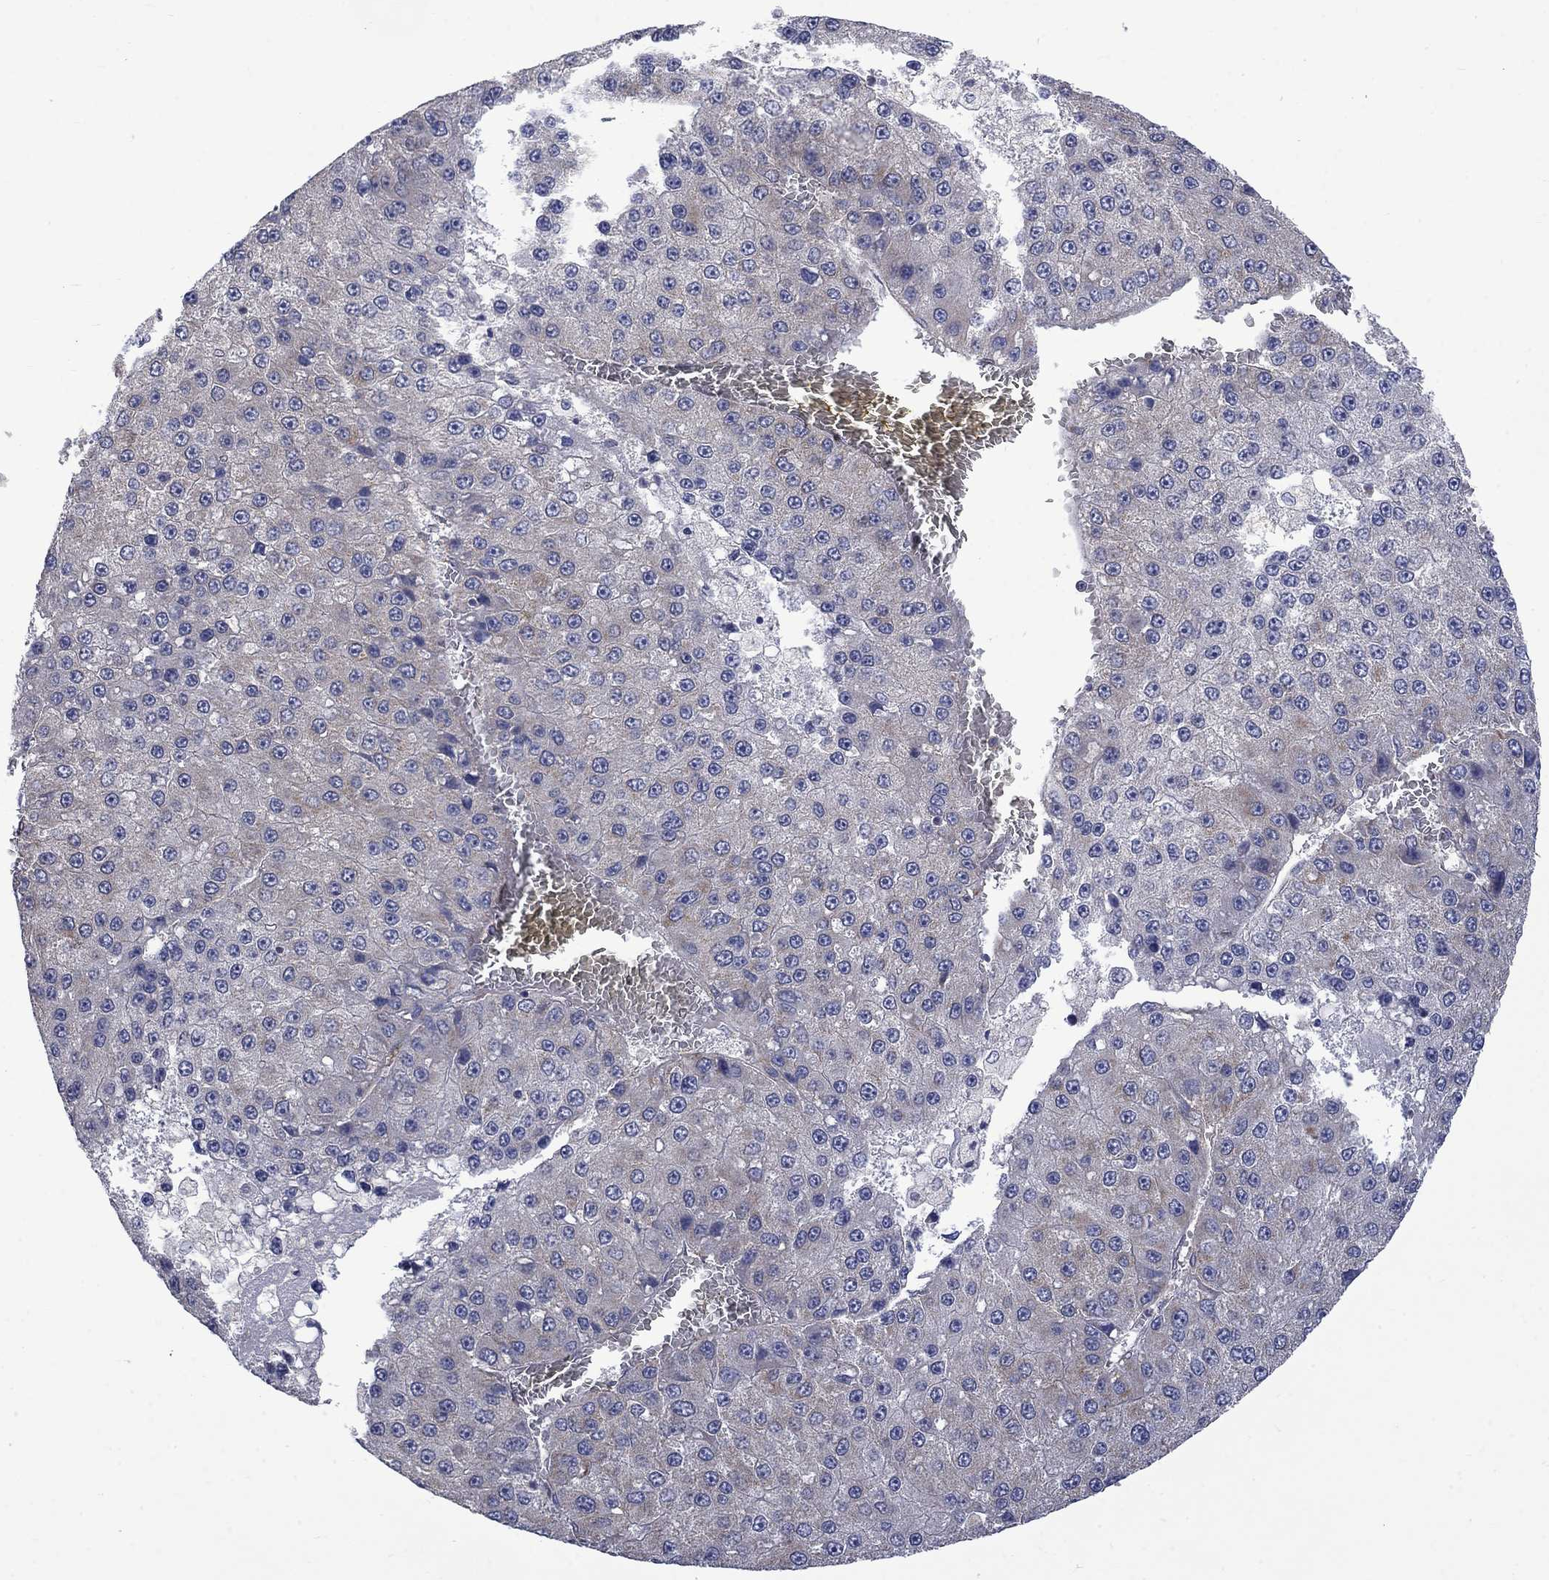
{"staining": {"intensity": "weak", "quantity": "<25%", "location": "cytoplasmic/membranous"}, "tissue": "liver cancer", "cell_type": "Tumor cells", "image_type": "cancer", "snomed": [{"axis": "morphology", "description": "Carcinoma, Hepatocellular, NOS"}, {"axis": "topography", "description": "Liver"}], "caption": "Immunohistochemical staining of human hepatocellular carcinoma (liver) reveals no significant staining in tumor cells.", "gene": "HSPA12A", "patient": {"sex": "female", "age": 73}}